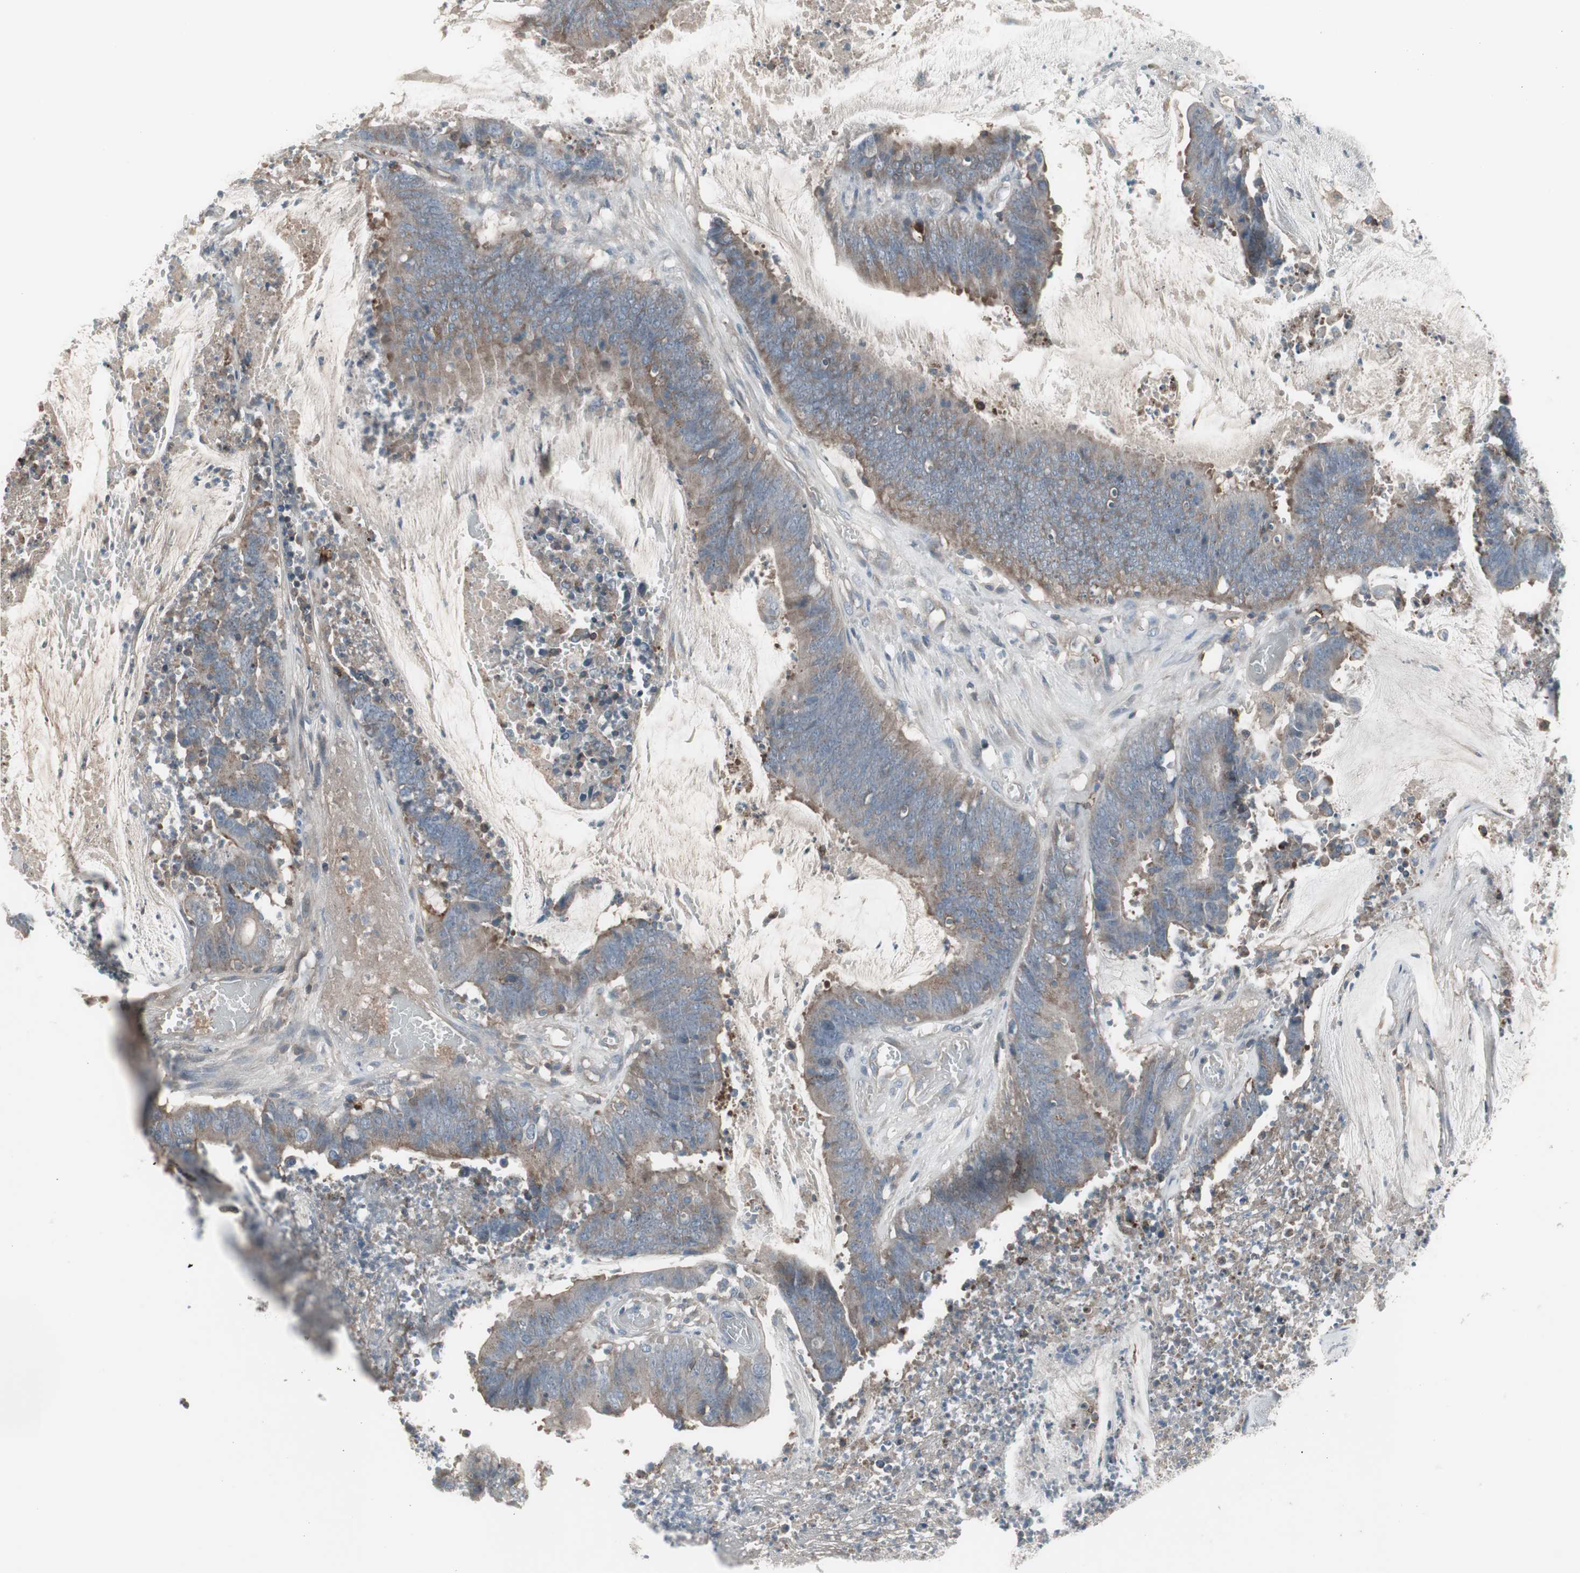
{"staining": {"intensity": "weak", "quantity": "25%-75%", "location": "cytoplasmic/membranous"}, "tissue": "colorectal cancer", "cell_type": "Tumor cells", "image_type": "cancer", "snomed": [{"axis": "morphology", "description": "Adenocarcinoma, NOS"}, {"axis": "topography", "description": "Rectum"}], "caption": "Immunohistochemistry (DAB (3,3'-diaminobenzidine)) staining of adenocarcinoma (colorectal) shows weak cytoplasmic/membranous protein expression in approximately 25%-75% of tumor cells.", "gene": "ZSCAN32", "patient": {"sex": "female", "age": 66}}